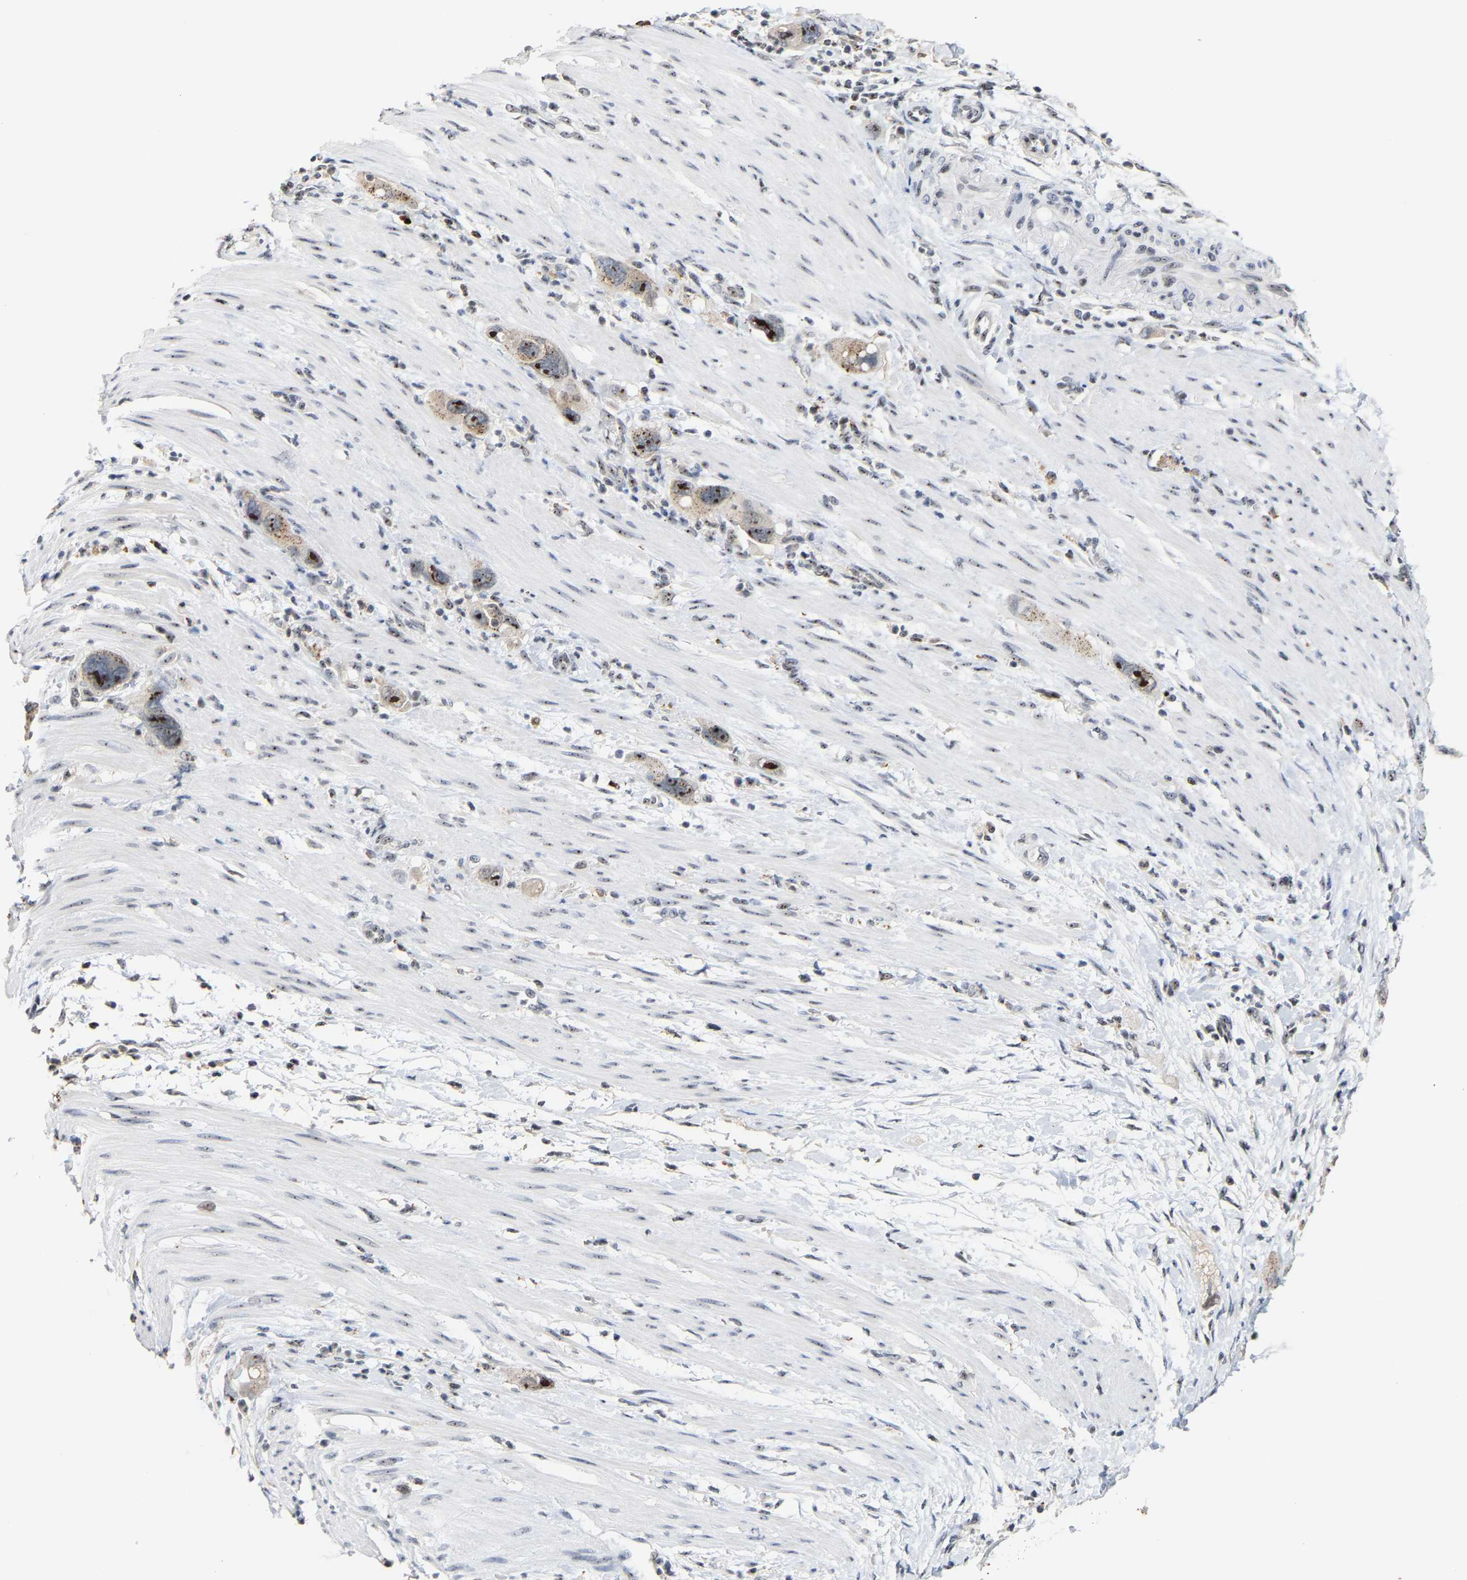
{"staining": {"intensity": "strong", "quantity": ">75%", "location": "nuclear"}, "tissue": "pancreatic cancer", "cell_type": "Tumor cells", "image_type": "cancer", "snomed": [{"axis": "morphology", "description": "Adenocarcinoma, NOS"}, {"axis": "topography", "description": "Pancreas"}], "caption": "Immunohistochemical staining of pancreatic cancer (adenocarcinoma) demonstrates high levels of strong nuclear expression in approximately >75% of tumor cells.", "gene": "NOP58", "patient": {"sex": "female", "age": 70}}